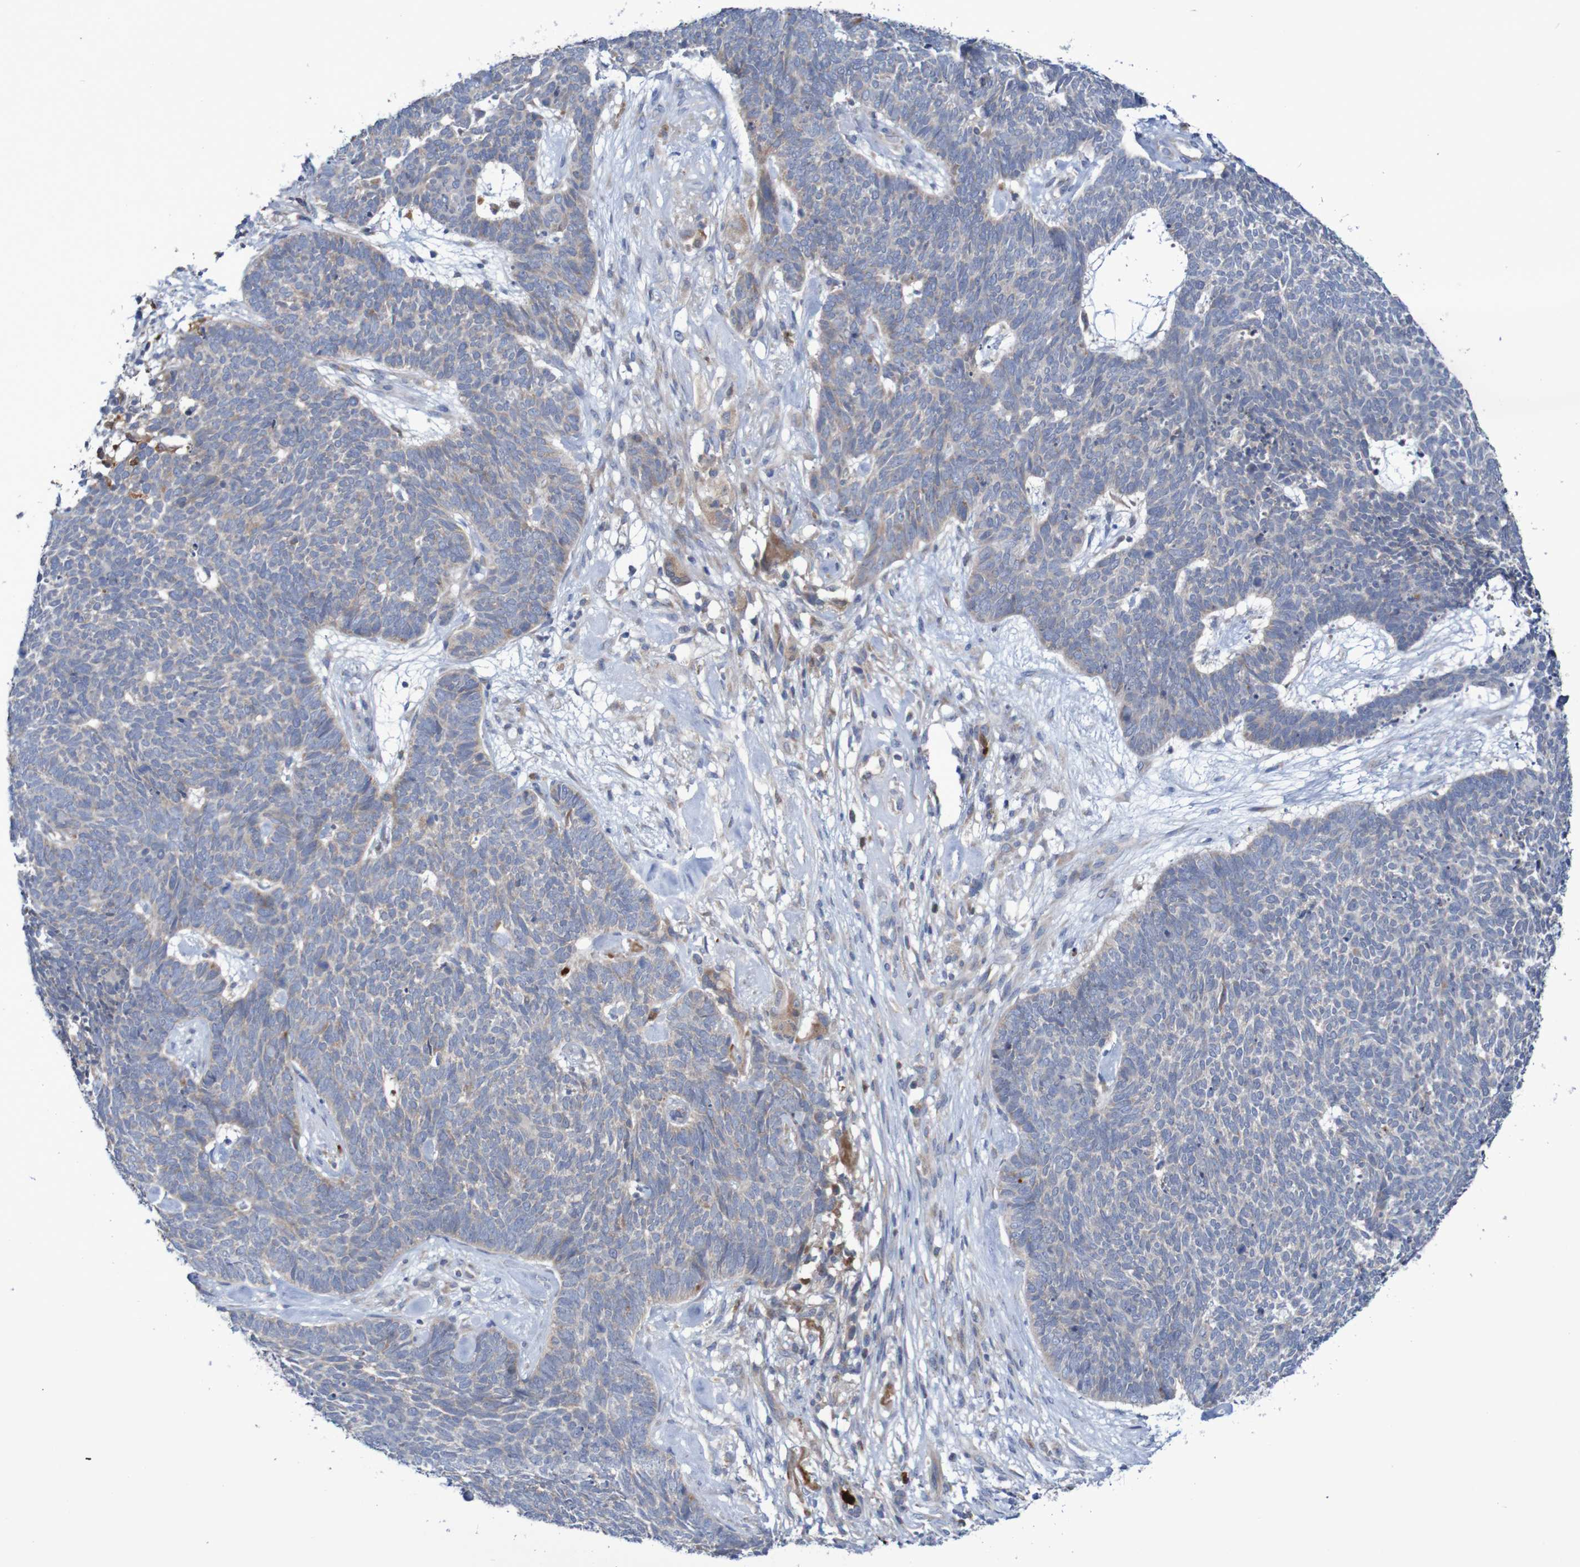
{"staining": {"intensity": "negative", "quantity": "none", "location": "none"}, "tissue": "skin cancer", "cell_type": "Tumor cells", "image_type": "cancer", "snomed": [{"axis": "morphology", "description": "Basal cell carcinoma"}, {"axis": "topography", "description": "Skin"}], "caption": "This is an immunohistochemistry (IHC) image of skin cancer (basal cell carcinoma). There is no staining in tumor cells.", "gene": "PARP4", "patient": {"sex": "female", "age": 84}}